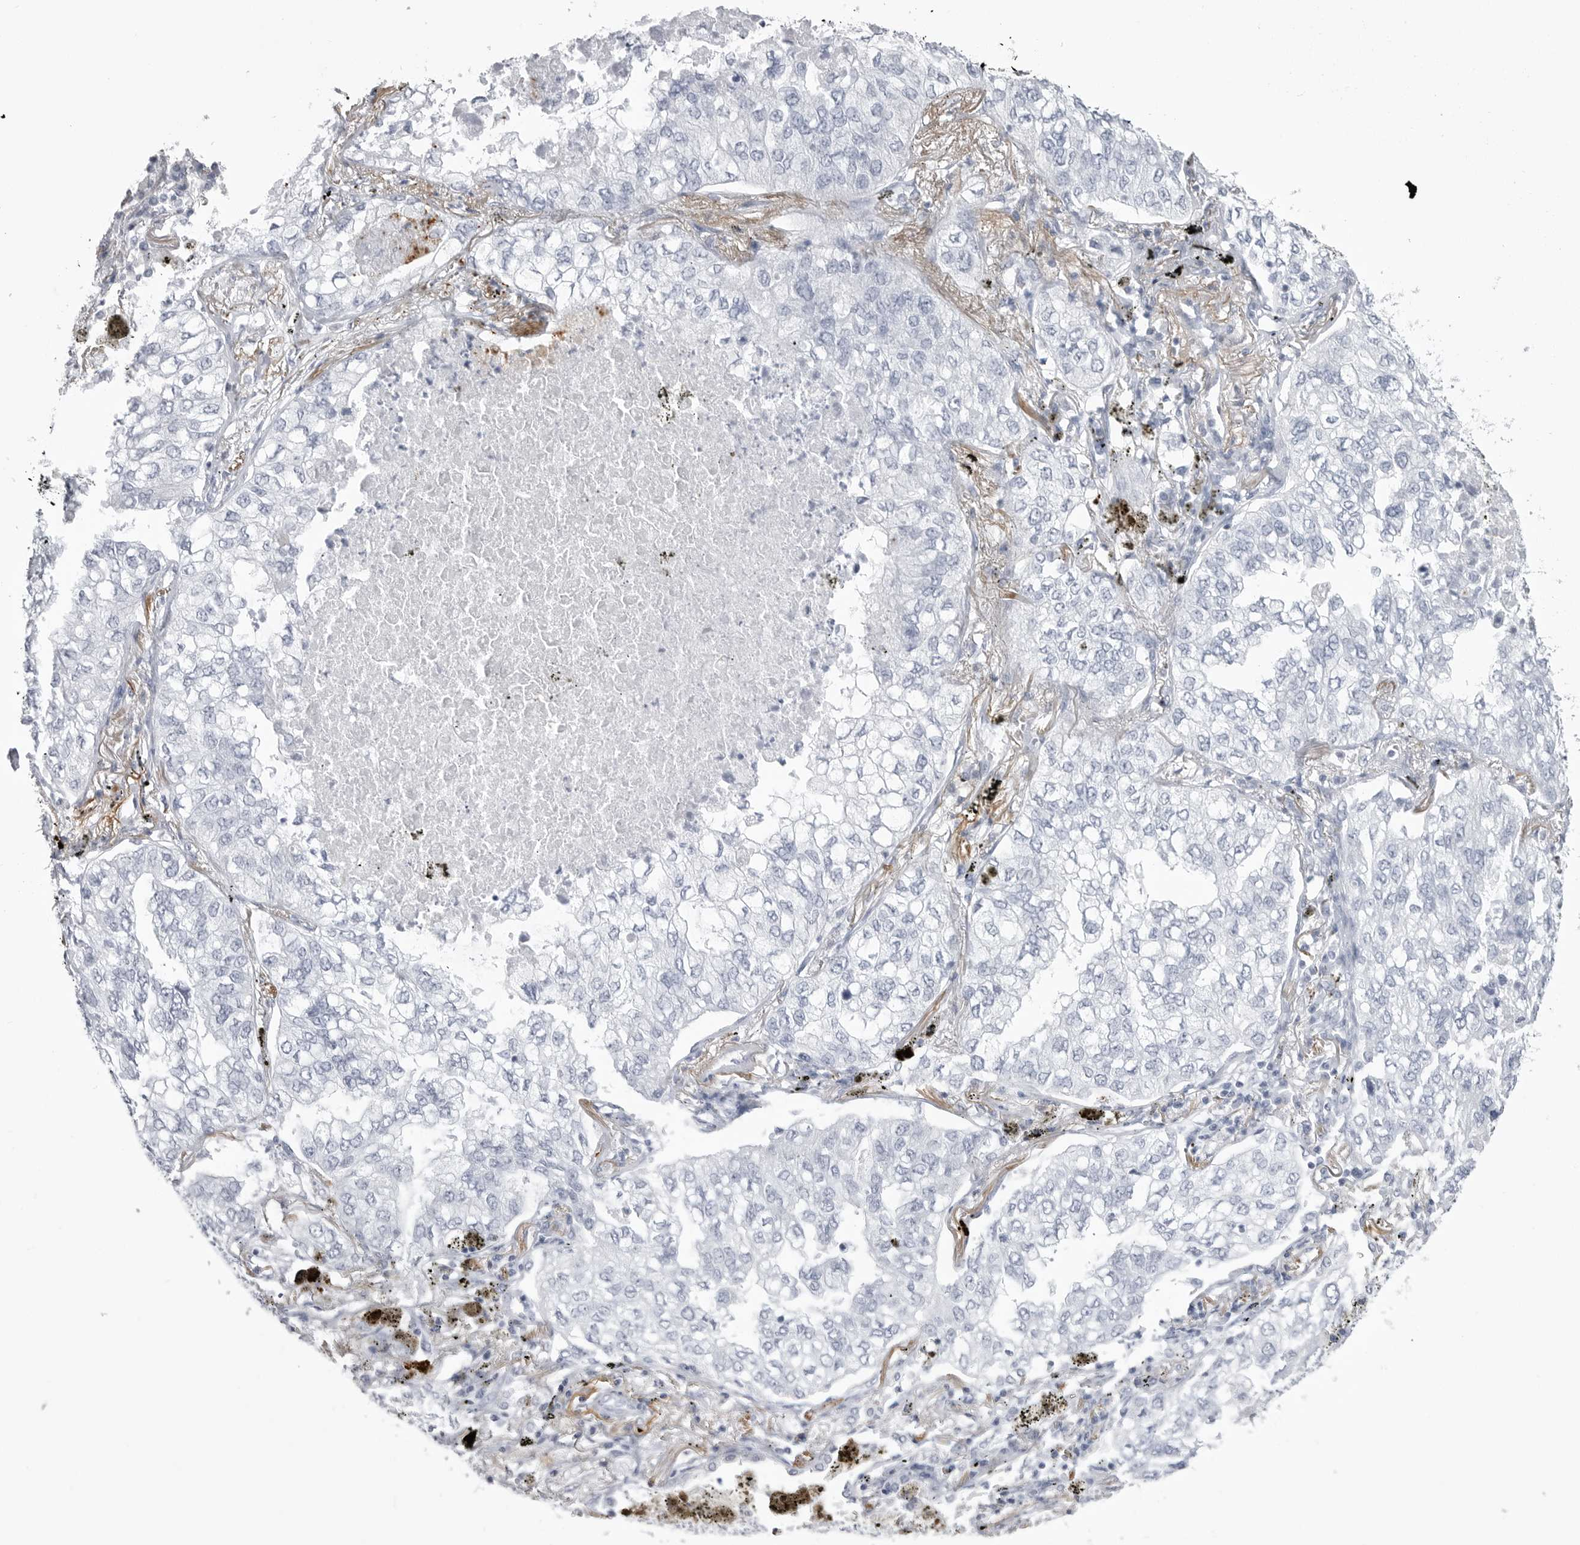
{"staining": {"intensity": "negative", "quantity": "none", "location": "none"}, "tissue": "lung cancer", "cell_type": "Tumor cells", "image_type": "cancer", "snomed": [{"axis": "morphology", "description": "Adenocarcinoma, NOS"}, {"axis": "topography", "description": "Lung"}], "caption": "This is an immunohistochemistry (IHC) micrograph of lung cancer (adenocarcinoma). There is no staining in tumor cells.", "gene": "COL26A1", "patient": {"sex": "male", "age": 65}}